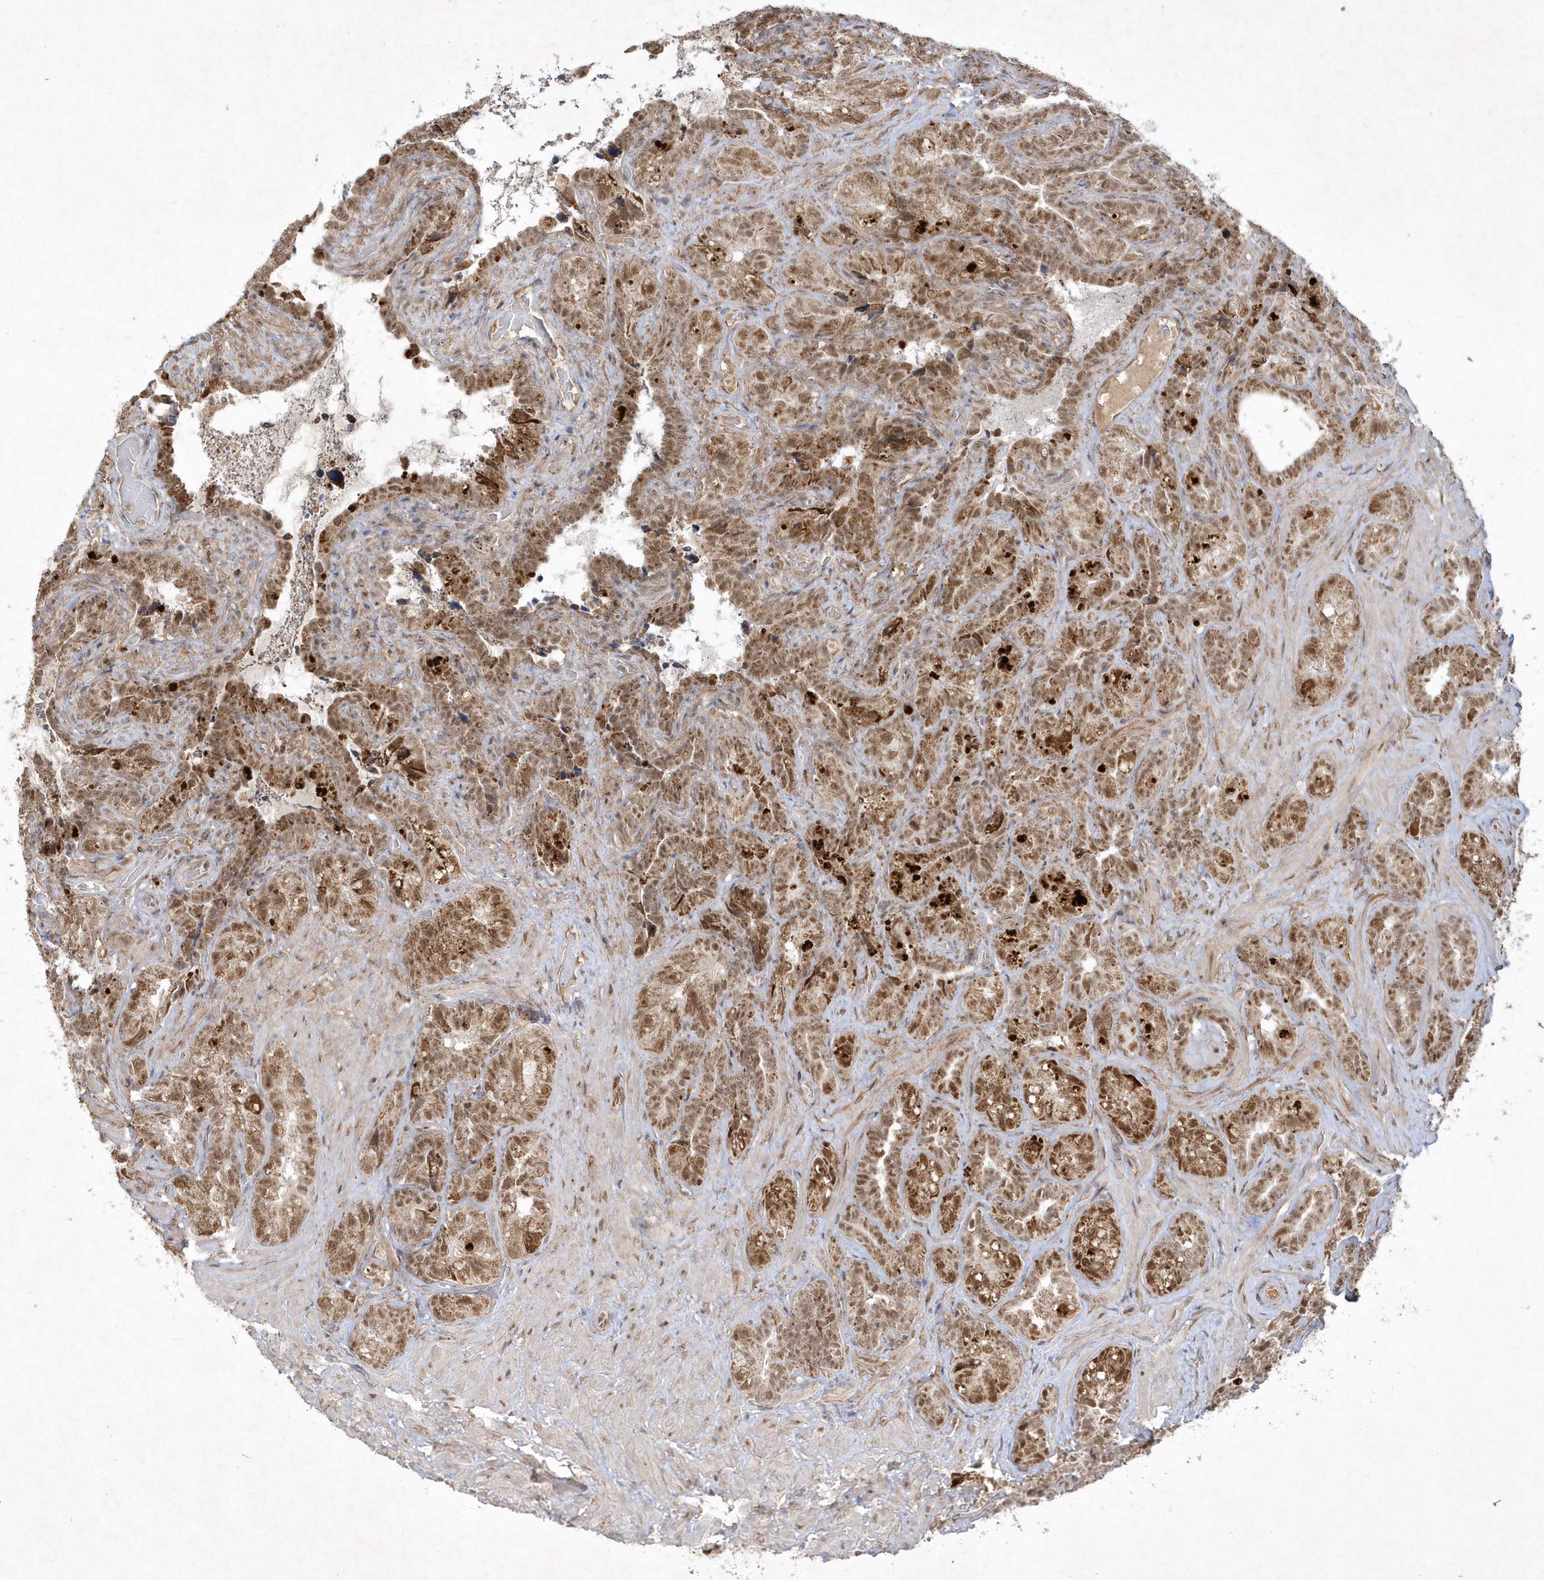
{"staining": {"intensity": "moderate", "quantity": ">75%", "location": "cytoplasmic/membranous,nuclear"}, "tissue": "seminal vesicle", "cell_type": "Glandular cells", "image_type": "normal", "snomed": [{"axis": "morphology", "description": "Normal tissue, NOS"}, {"axis": "topography", "description": "Seminal veicle"}, {"axis": "topography", "description": "Peripheral nerve tissue"}], "caption": "IHC staining of benign seminal vesicle, which exhibits medium levels of moderate cytoplasmic/membranous,nuclear expression in approximately >75% of glandular cells indicating moderate cytoplasmic/membranous,nuclear protein staining. The staining was performed using DAB (3,3'-diaminobenzidine) (brown) for protein detection and nuclei were counterstained in hematoxylin (blue).", "gene": "CPSF3", "patient": {"sex": "male", "age": 67}}